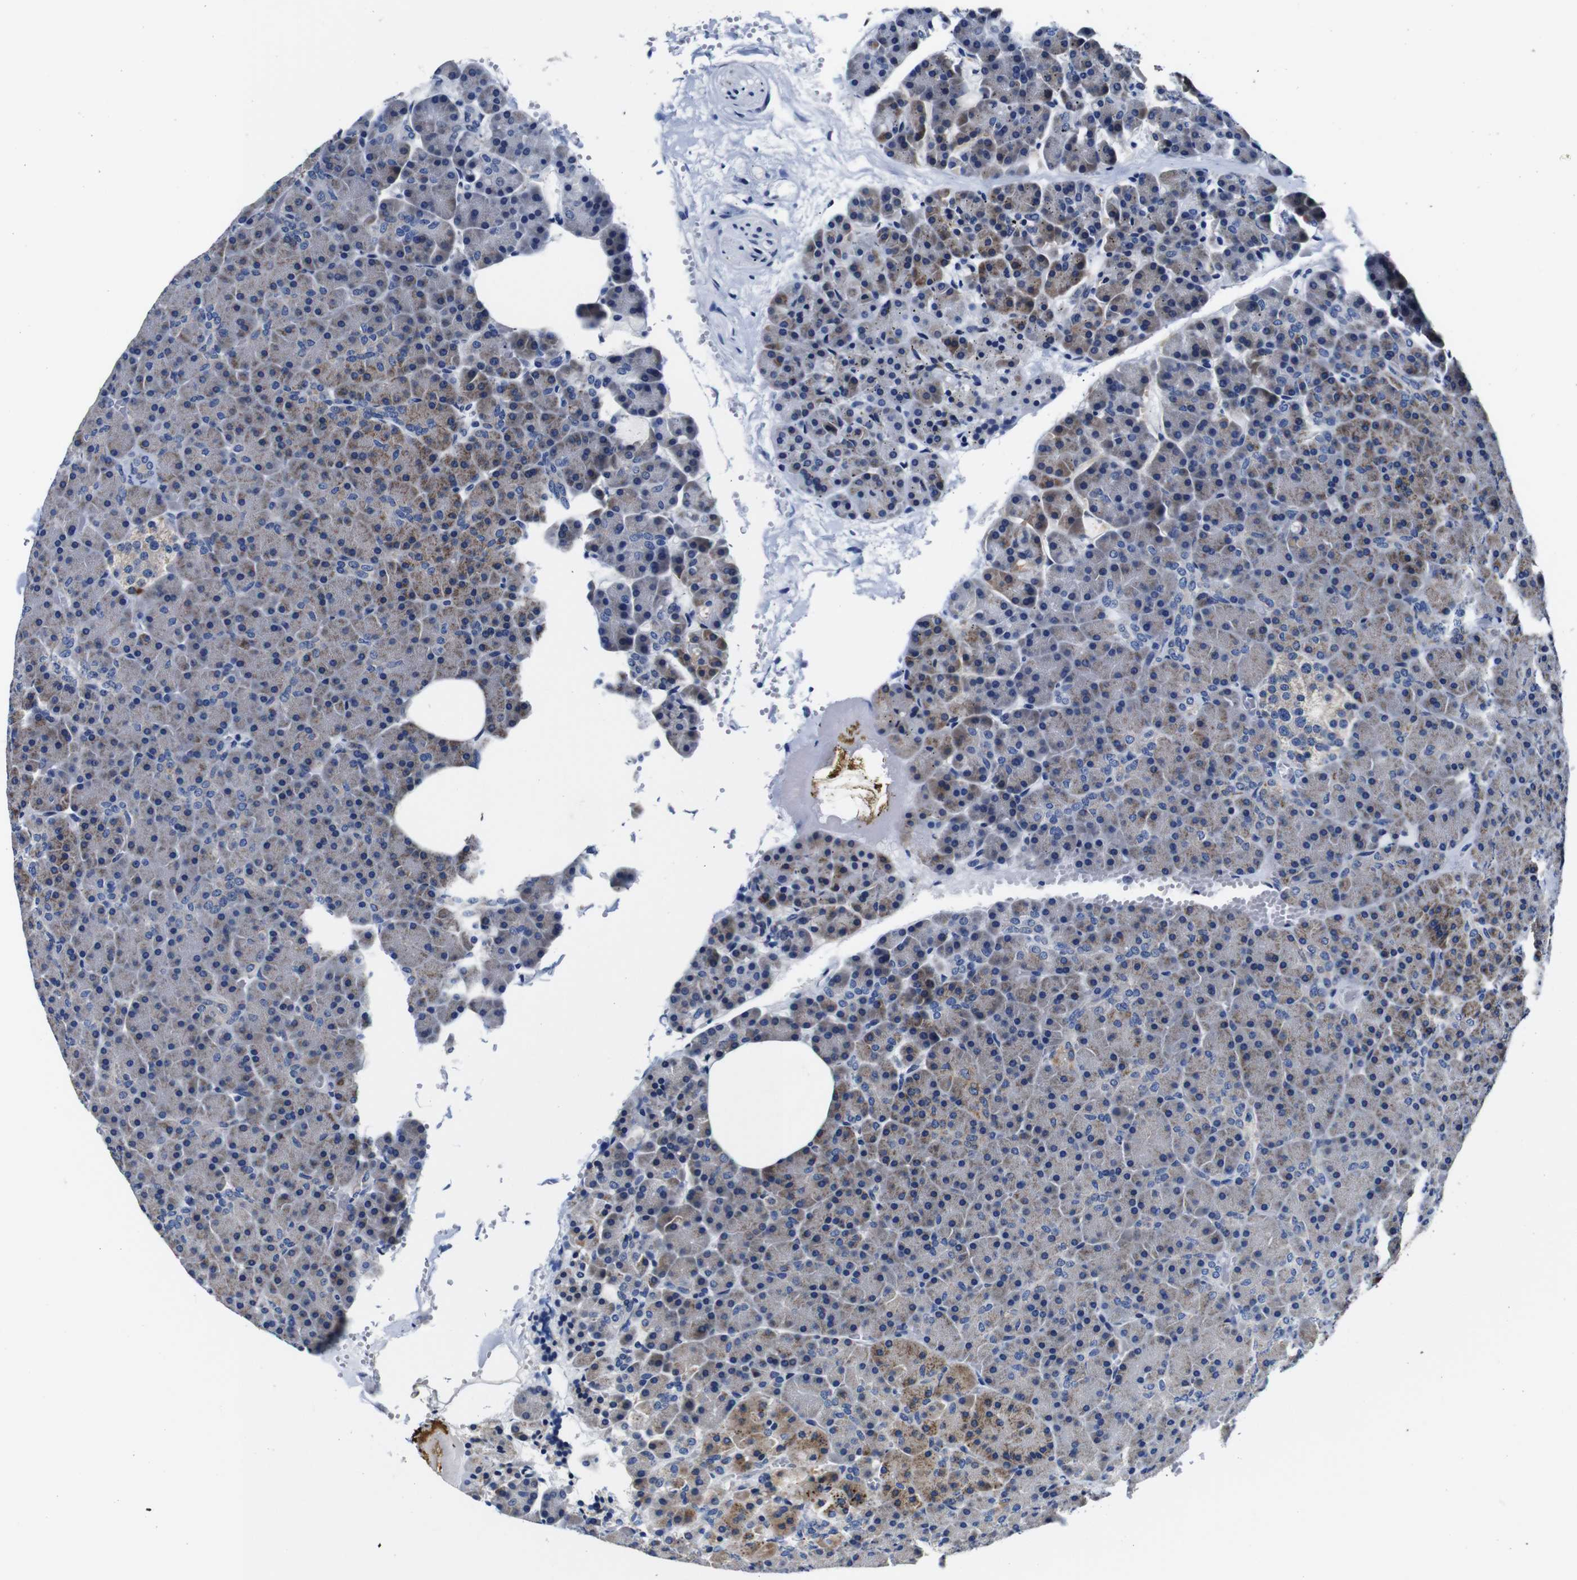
{"staining": {"intensity": "weak", "quantity": "25%-75%", "location": "cytoplasmic/membranous"}, "tissue": "pancreas", "cell_type": "Exocrine glandular cells", "image_type": "normal", "snomed": [{"axis": "morphology", "description": "Normal tissue, NOS"}, {"axis": "topography", "description": "Pancreas"}], "caption": "Protein analysis of benign pancreas reveals weak cytoplasmic/membranous expression in approximately 25%-75% of exocrine glandular cells. The protein is shown in brown color, while the nuclei are stained blue.", "gene": "SNX19", "patient": {"sex": "female", "age": 35}}